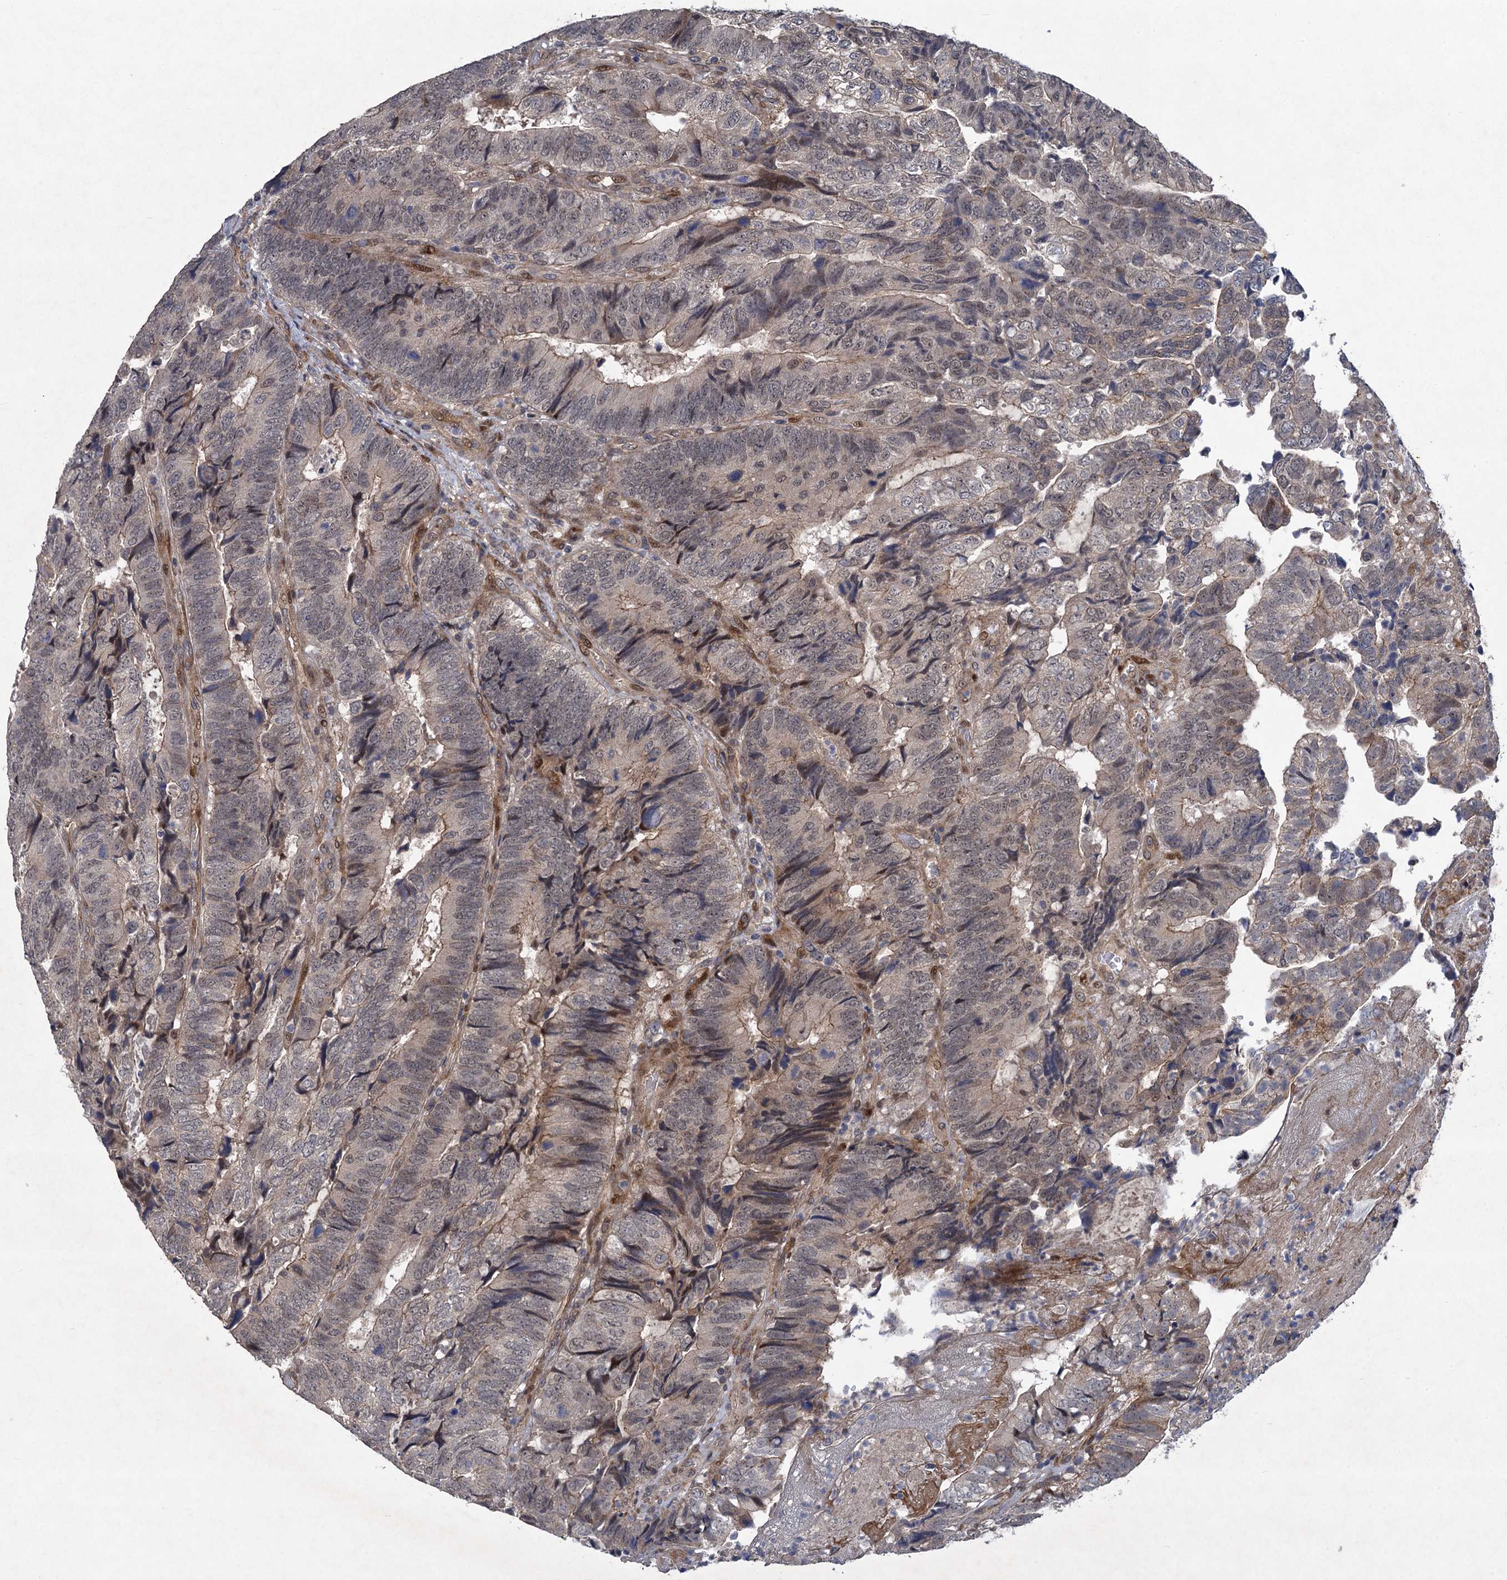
{"staining": {"intensity": "weak", "quantity": "<25%", "location": "nuclear"}, "tissue": "colorectal cancer", "cell_type": "Tumor cells", "image_type": "cancer", "snomed": [{"axis": "morphology", "description": "Adenocarcinoma, NOS"}, {"axis": "topography", "description": "Colon"}], "caption": "High magnification brightfield microscopy of colorectal cancer stained with DAB (3,3'-diaminobenzidine) (brown) and counterstained with hematoxylin (blue): tumor cells show no significant expression.", "gene": "NUDT22", "patient": {"sex": "female", "age": 67}}